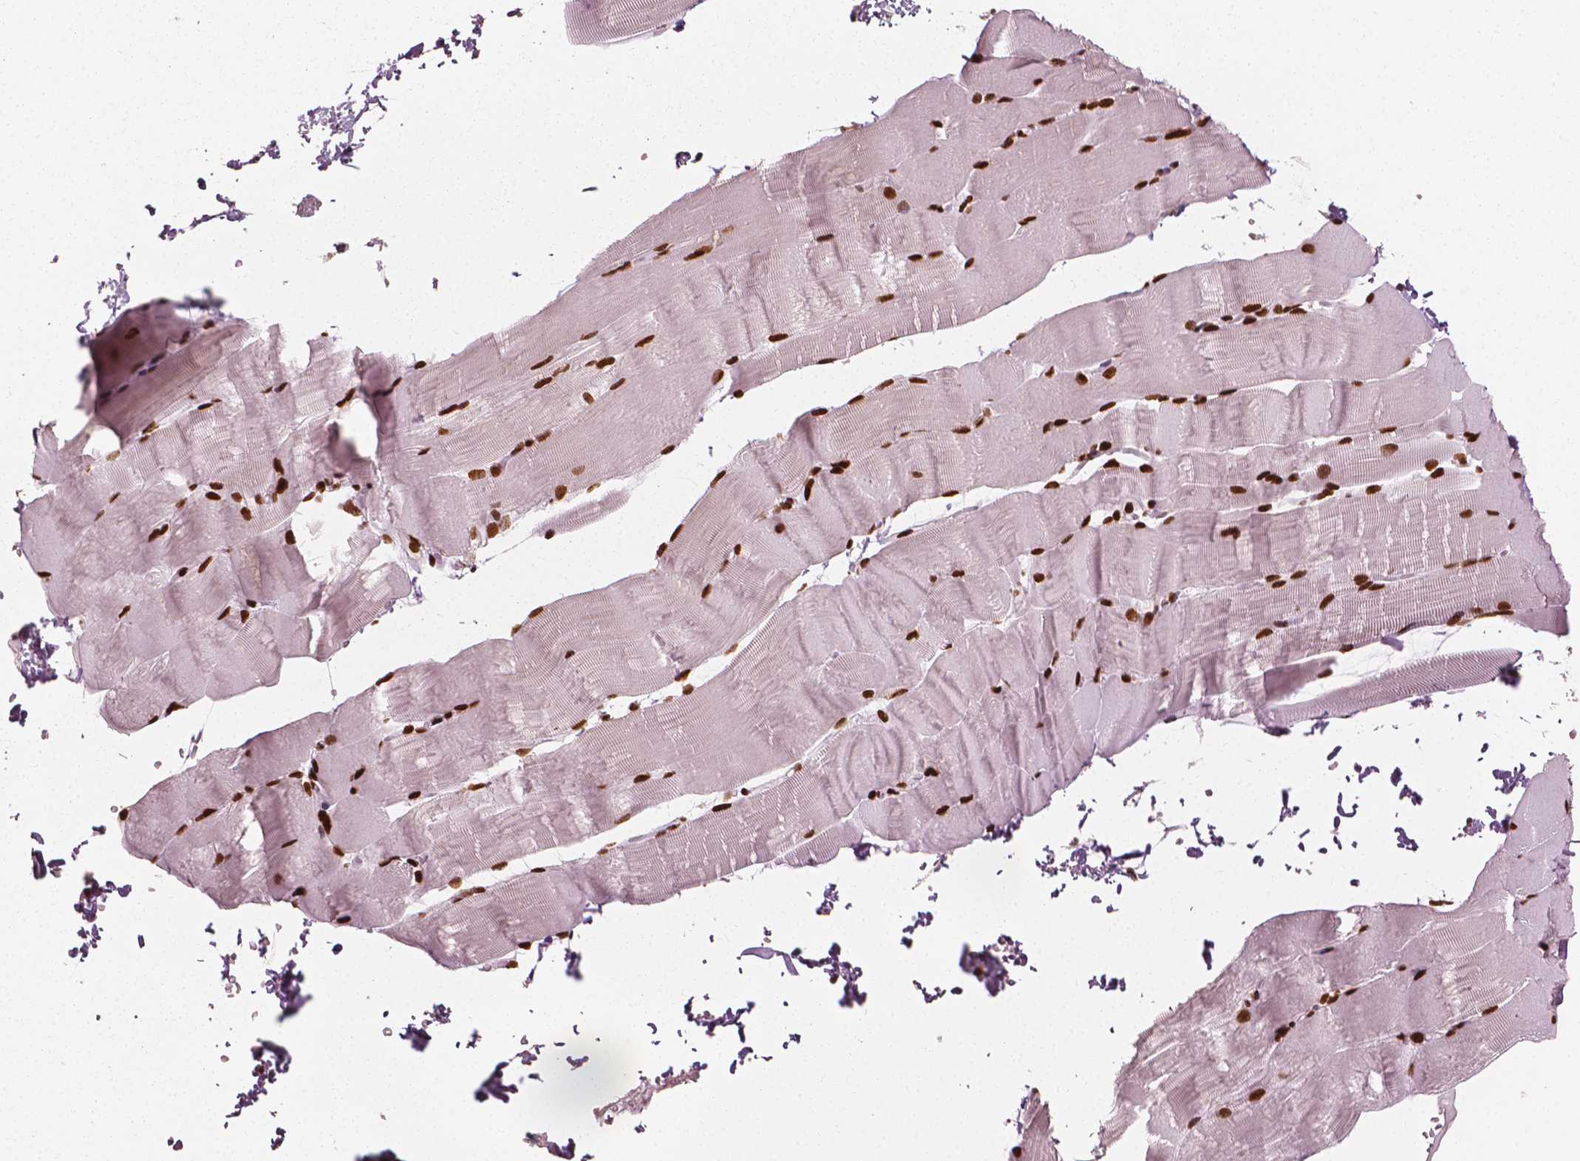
{"staining": {"intensity": "strong", "quantity": ">75%", "location": "nuclear"}, "tissue": "skeletal muscle", "cell_type": "Myocytes", "image_type": "normal", "snomed": [{"axis": "morphology", "description": "Normal tissue, NOS"}, {"axis": "topography", "description": "Skeletal muscle"}], "caption": "IHC micrograph of unremarkable skeletal muscle stained for a protein (brown), which demonstrates high levels of strong nuclear expression in approximately >75% of myocytes.", "gene": "CTCF", "patient": {"sex": "female", "age": 37}}